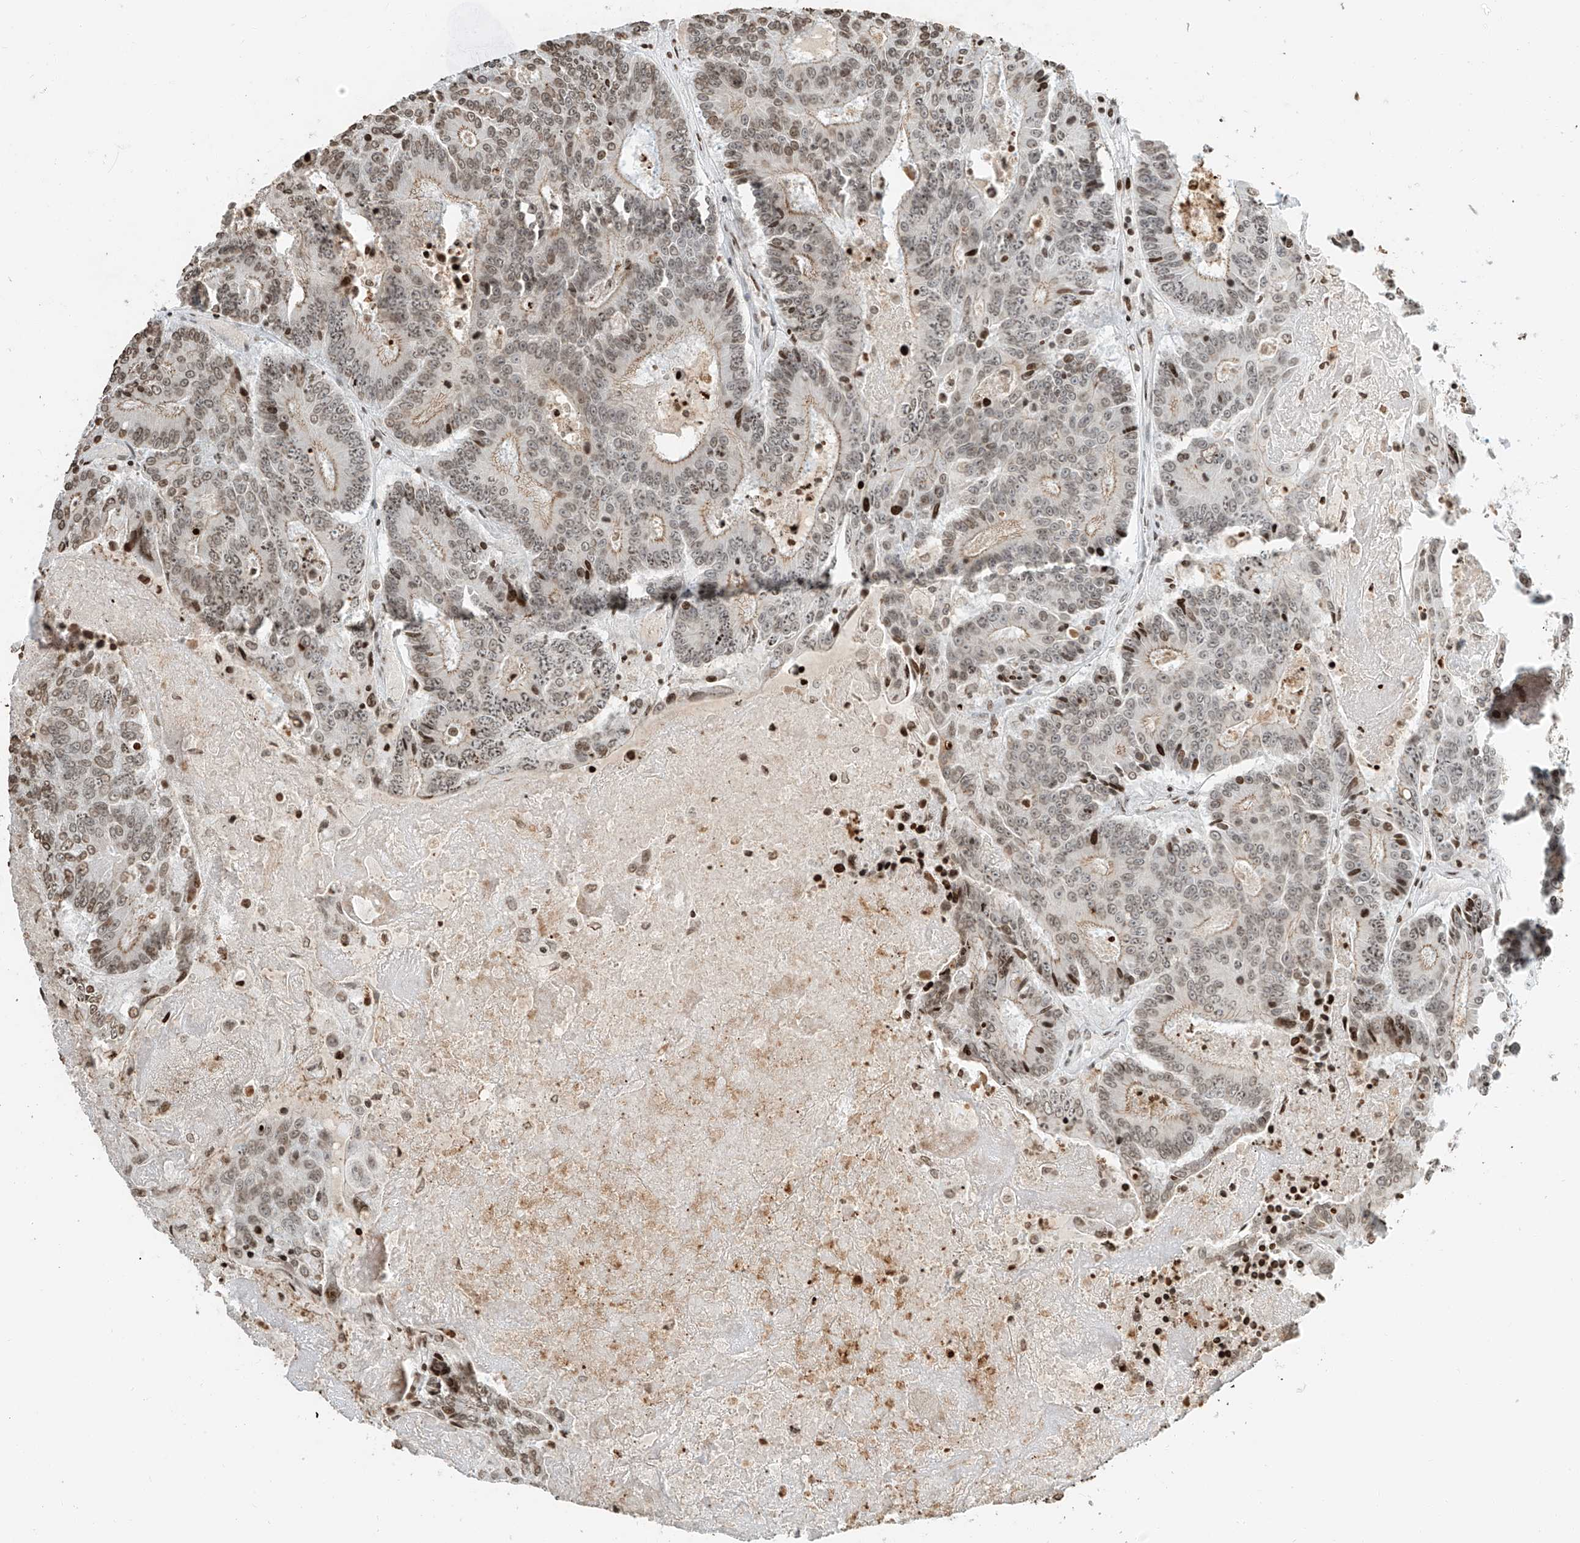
{"staining": {"intensity": "moderate", "quantity": ">75%", "location": "nuclear"}, "tissue": "colorectal cancer", "cell_type": "Tumor cells", "image_type": "cancer", "snomed": [{"axis": "morphology", "description": "Adenocarcinoma, NOS"}, {"axis": "topography", "description": "Colon"}], "caption": "Immunohistochemical staining of human colorectal cancer (adenocarcinoma) exhibits medium levels of moderate nuclear staining in about >75% of tumor cells.", "gene": "C17orf58", "patient": {"sex": "male", "age": 83}}